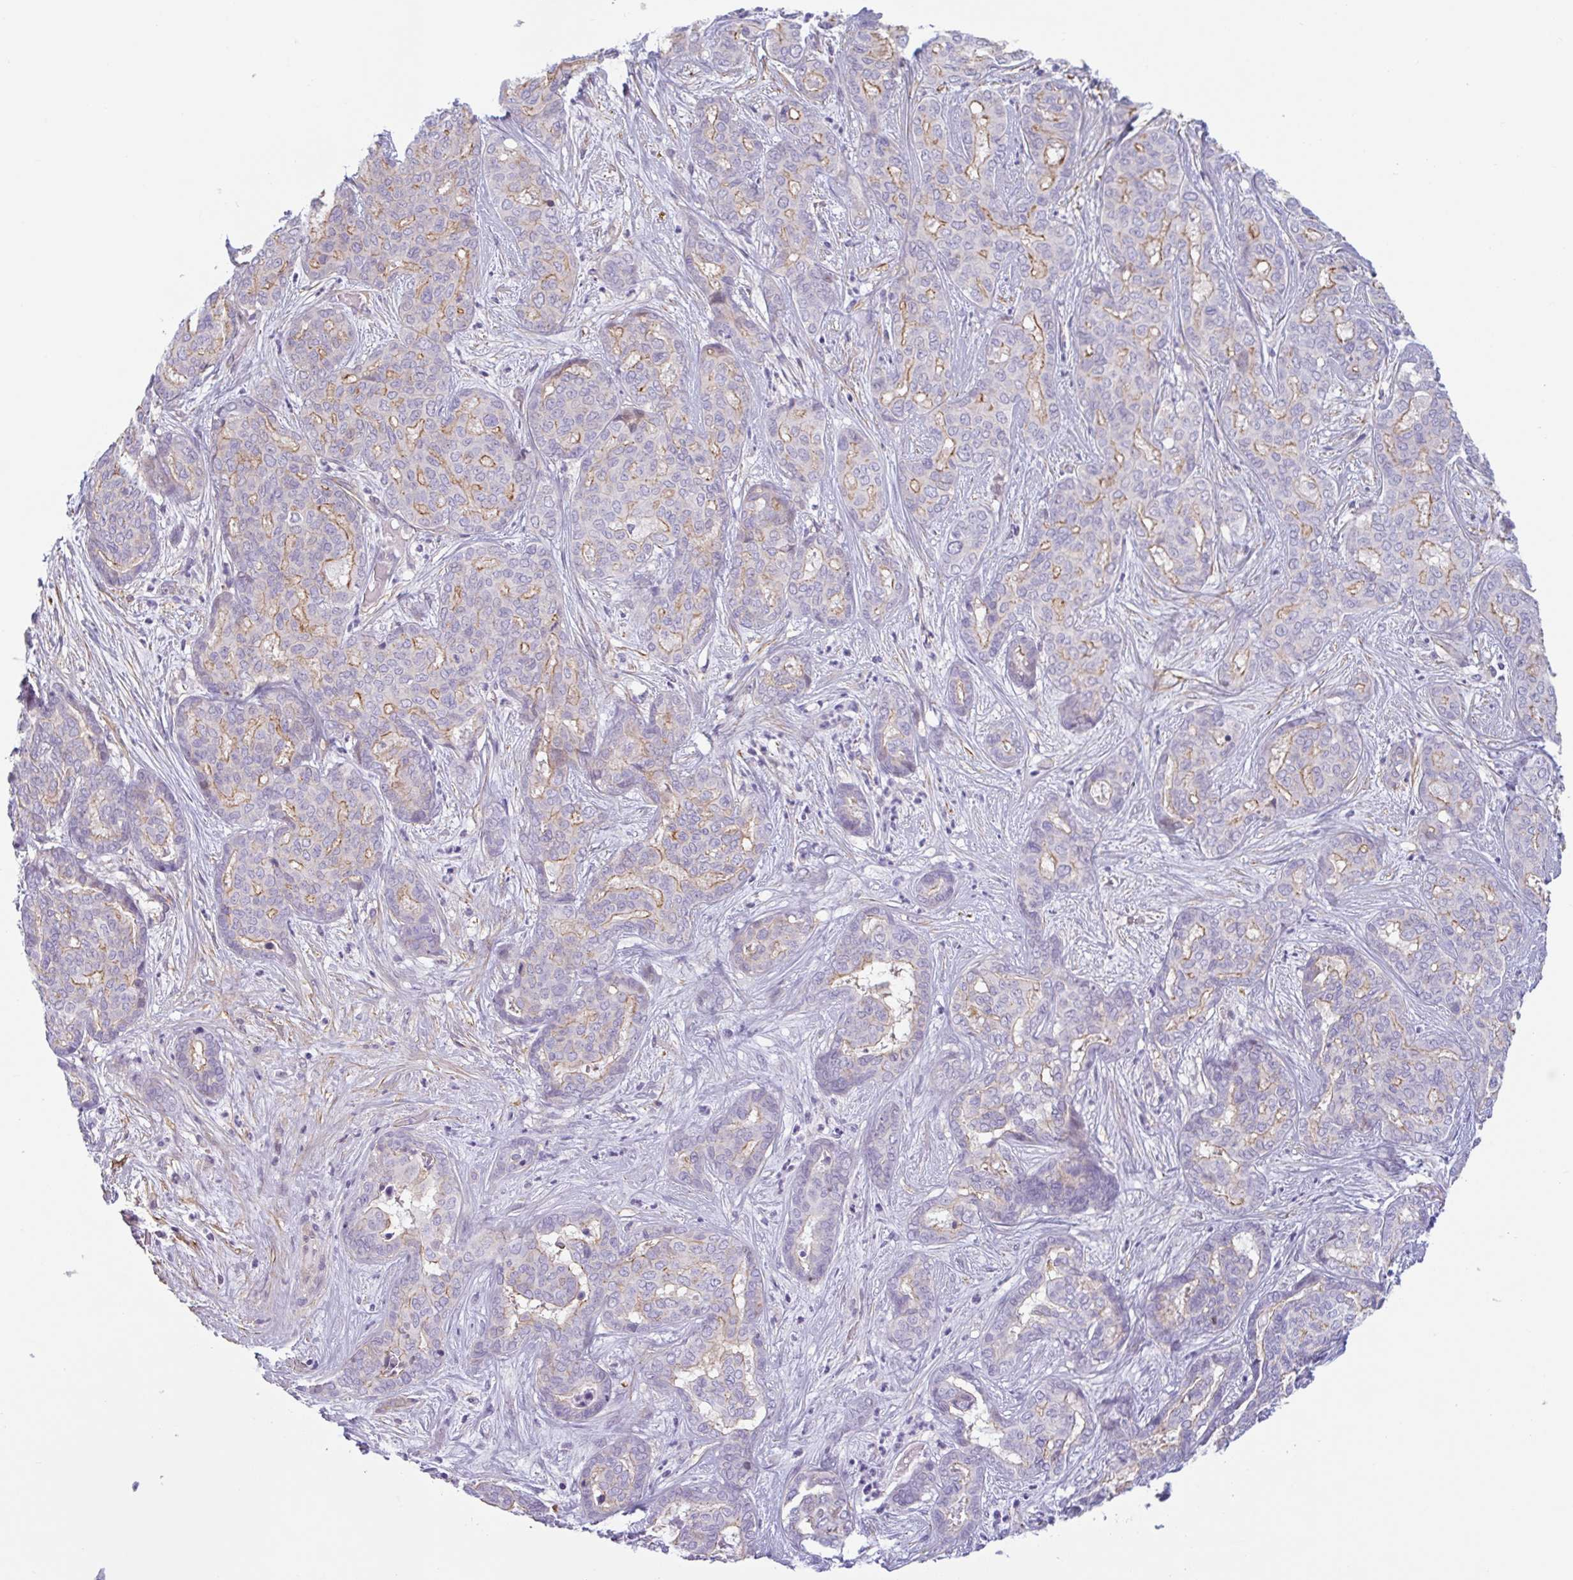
{"staining": {"intensity": "moderate", "quantity": "25%-75%", "location": "cytoplasmic/membranous"}, "tissue": "liver cancer", "cell_type": "Tumor cells", "image_type": "cancer", "snomed": [{"axis": "morphology", "description": "Cholangiocarcinoma"}, {"axis": "topography", "description": "Liver"}], "caption": "Protein staining by immunohistochemistry demonstrates moderate cytoplasmic/membranous expression in approximately 25%-75% of tumor cells in liver cholangiocarcinoma.", "gene": "MYH10", "patient": {"sex": "female", "age": 64}}